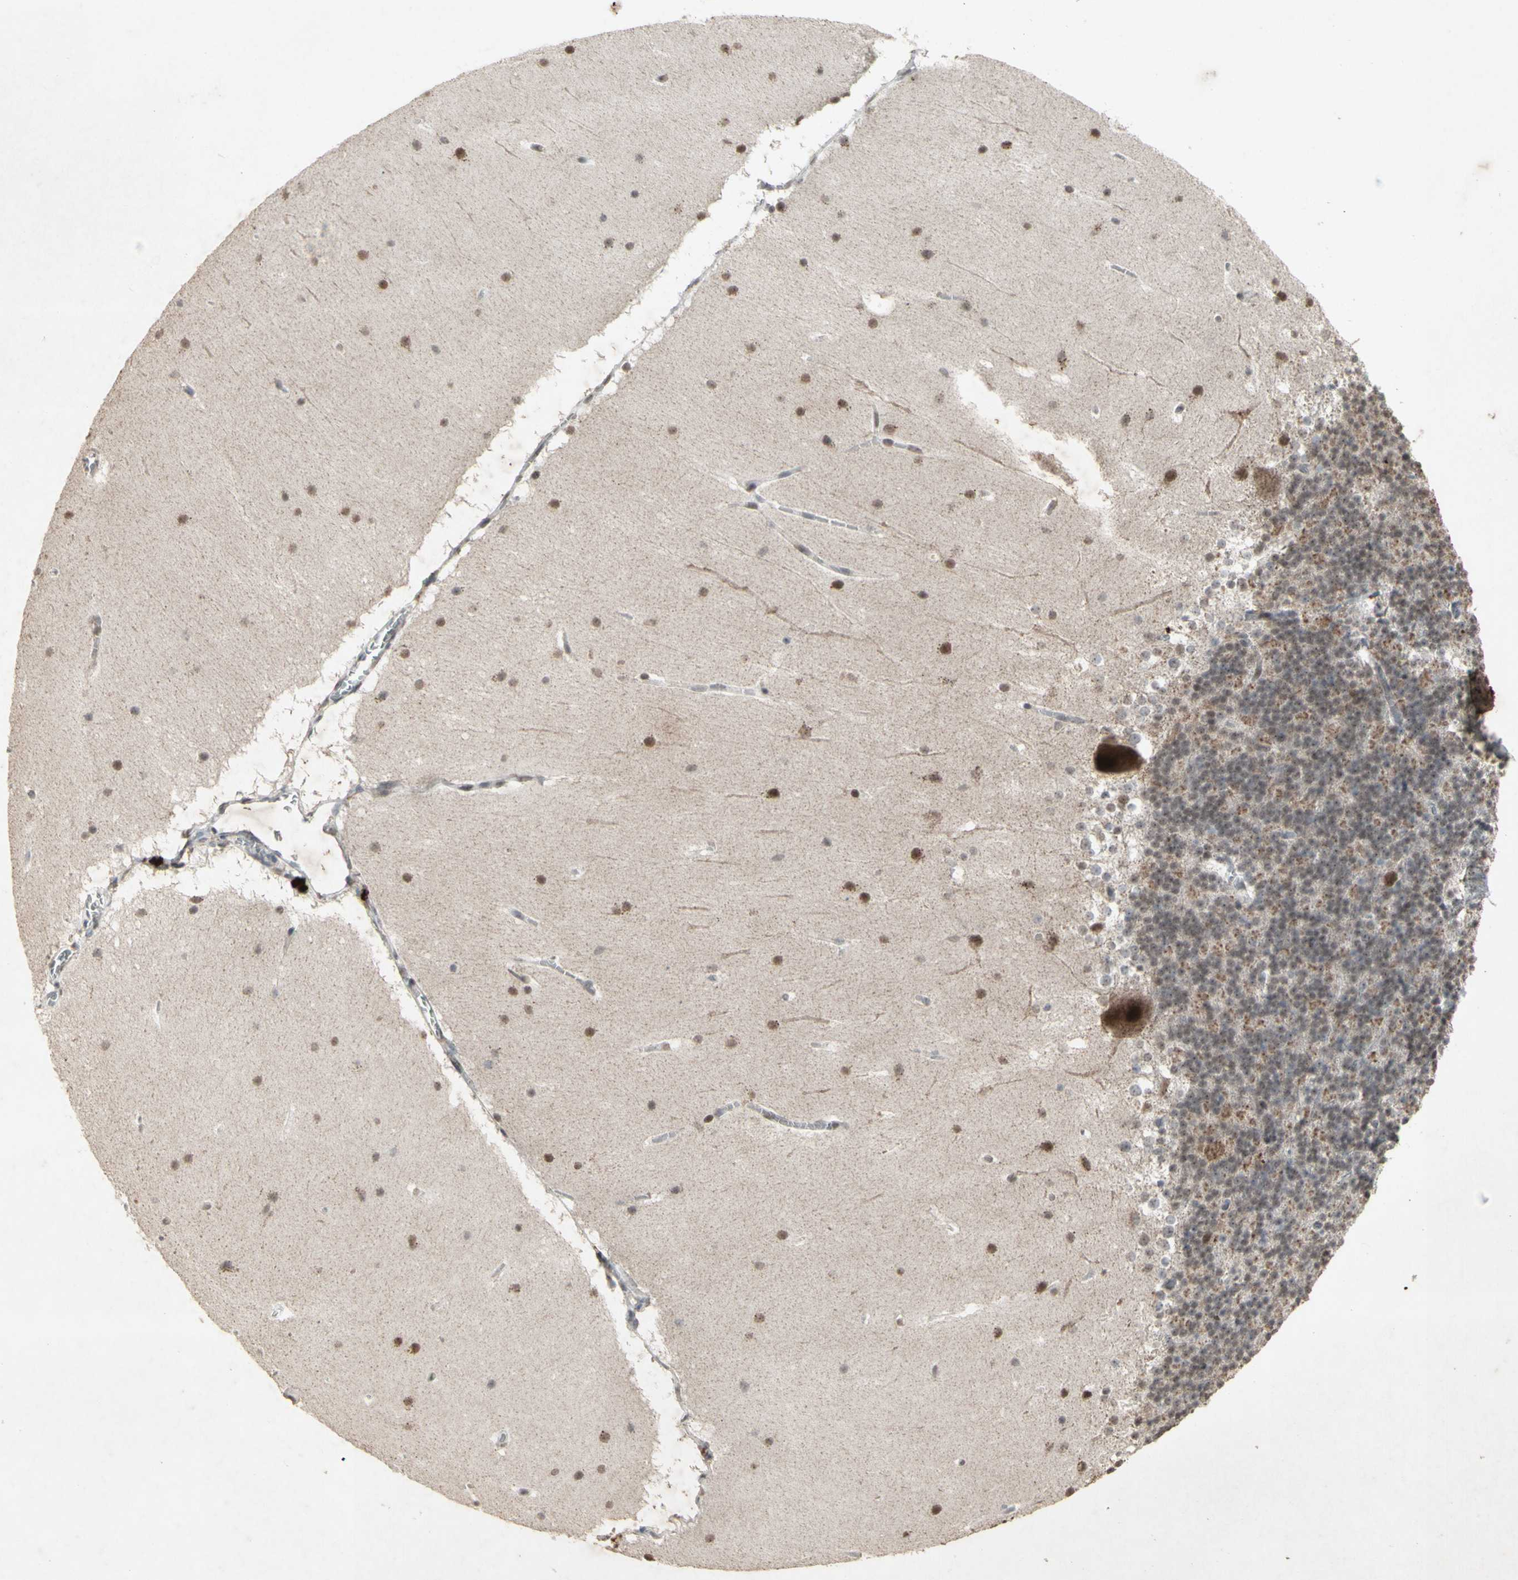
{"staining": {"intensity": "moderate", "quantity": "25%-75%", "location": "nuclear"}, "tissue": "cerebellum", "cell_type": "Cells in granular layer", "image_type": "normal", "snomed": [{"axis": "morphology", "description": "Normal tissue, NOS"}, {"axis": "topography", "description": "Cerebellum"}], "caption": "Immunohistochemistry histopathology image of unremarkable human cerebellum stained for a protein (brown), which exhibits medium levels of moderate nuclear staining in about 25%-75% of cells in granular layer.", "gene": "CENPB", "patient": {"sex": "female", "age": 19}}